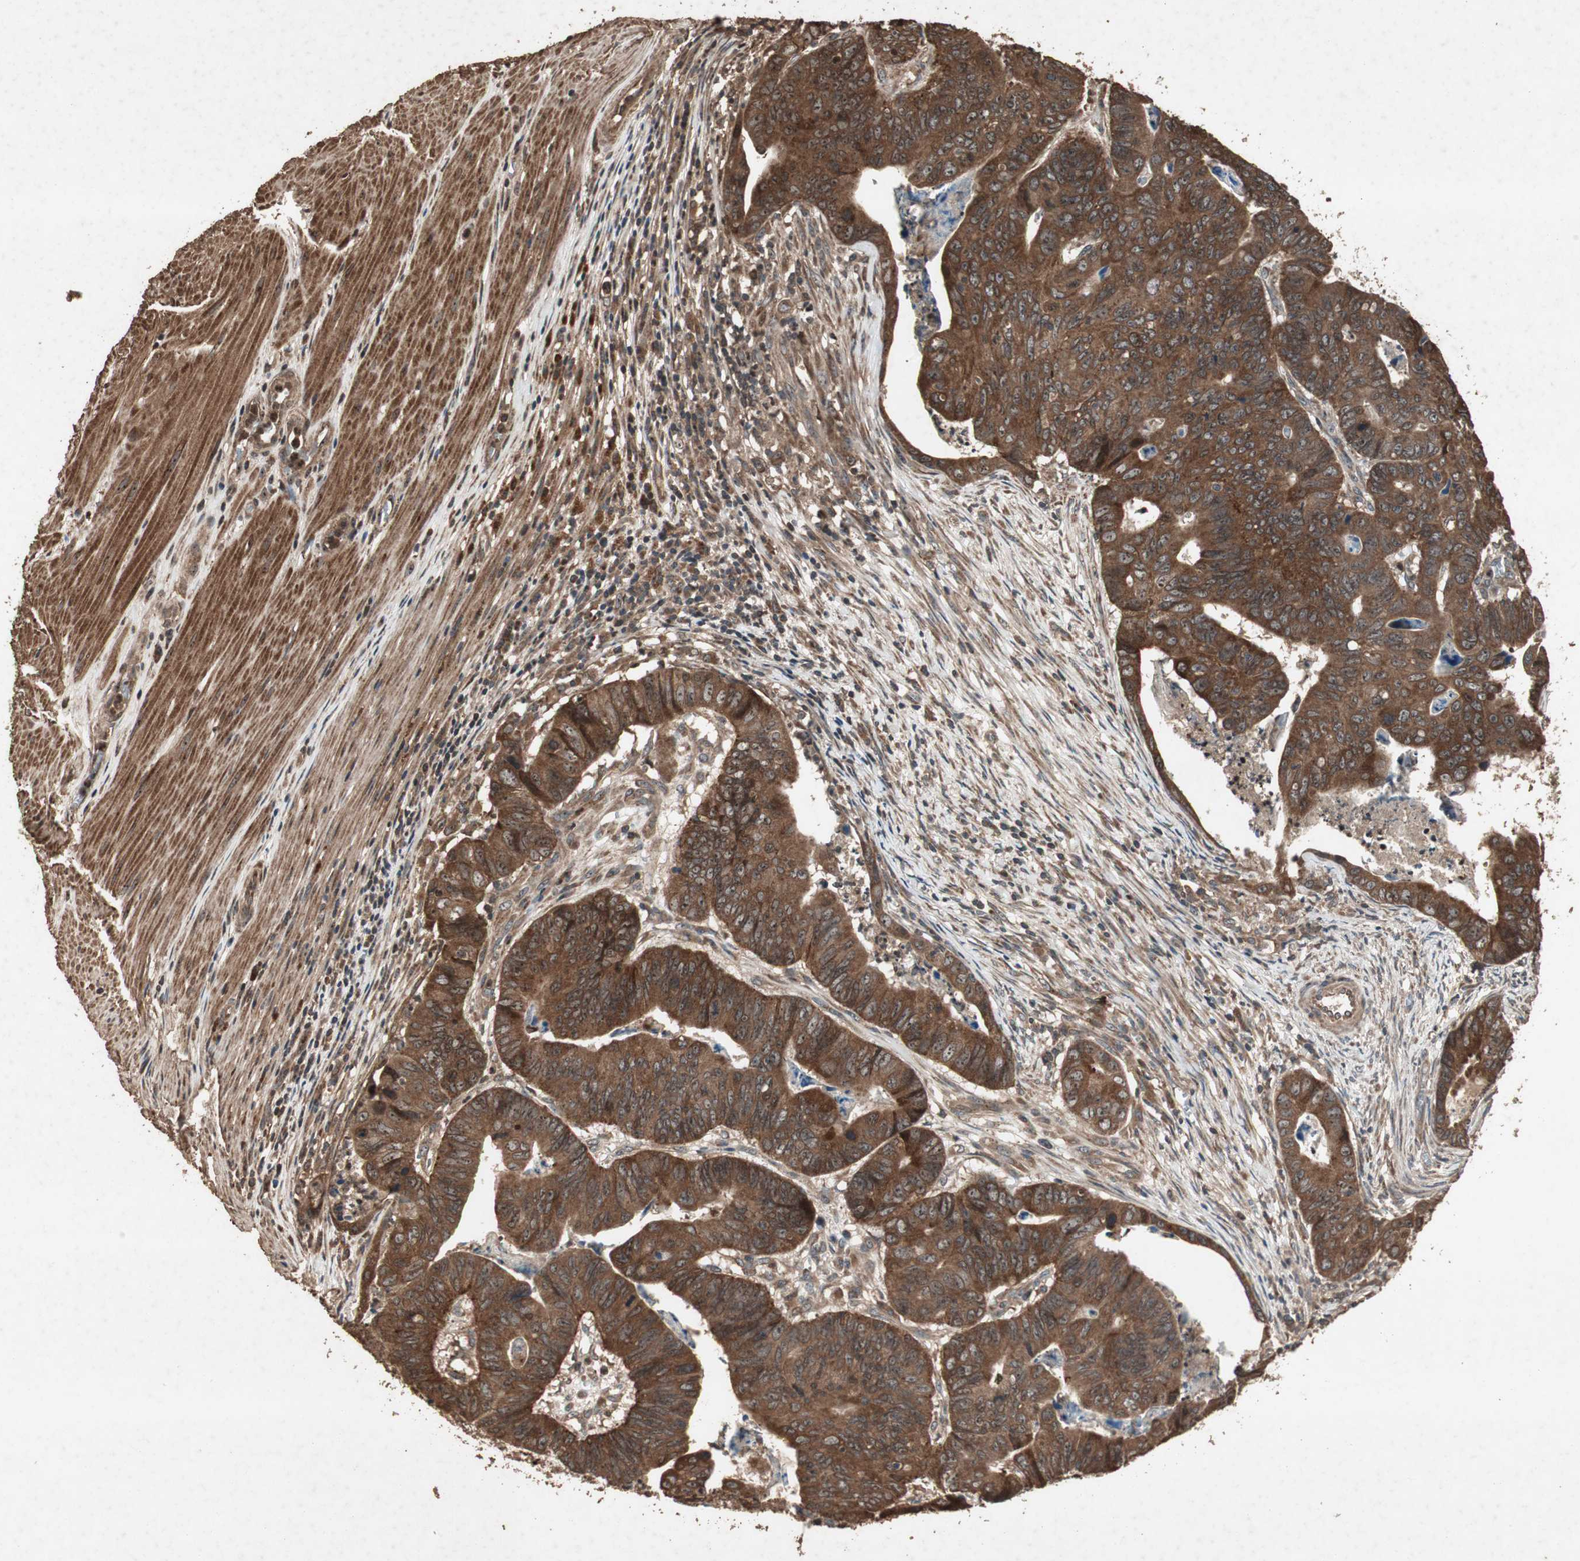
{"staining": {"intensity": "strong", "quantity": ">75%", "location": "cytoplasmic/membranous"}, "tissue": "stomach cancer", "cell_type": "Tumor cells", "image_type": "cancer", "snomed": [{"axis": "morphology", "description": "Adenocarcinoma, NOS"}, {"axis": "topography", "description": "Stomach, lower"}], "caption": "This micrograph exhibits immunohistochemistry staining of stomach cancer (adenocarcinoma), with high strong cytoplasmic/membranous positivity in approximately >75% of tumor cells.", "gene": "LAMTOR5", "patient": {"sex": "male", "age": 77}}